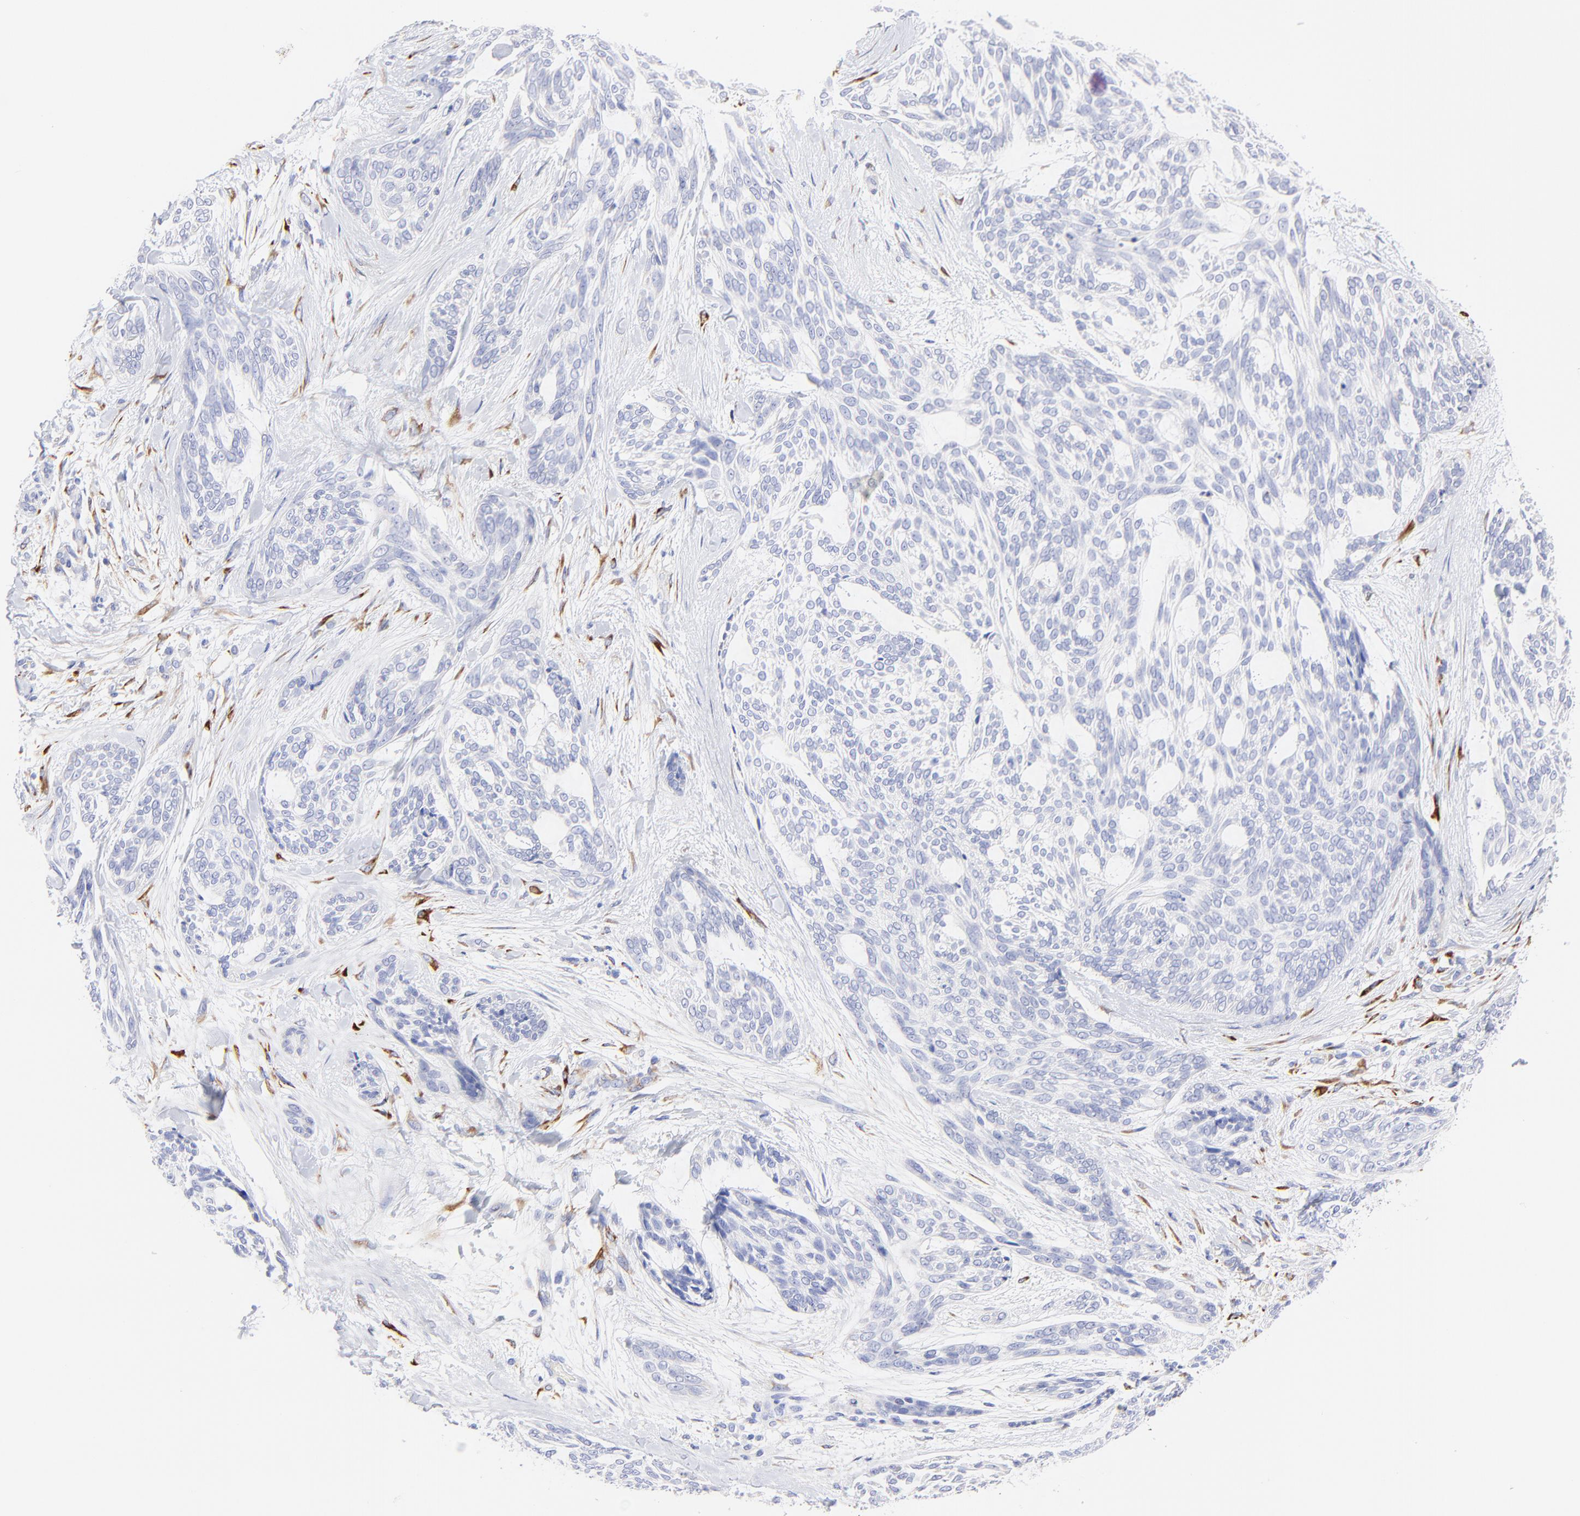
{"staining": {"intensity": "negative", "quantity": "none", "location": "none"}, "tissue": "skin cancer", "cell_type": "Tumor cells", "image_type": "cancer", "snomed": [{"axis": "morphology", "description": "Normal tissue, NOS"}, {"axis": "morphology", "description": "Basal cell carcinoma"}, {"axis": "topography", "description": "Skin"}], "caption": "This photomicrograph is of basal cell carcinoma (skin) stained with IHC to label a protein in brown with the nuclei are counter-stained blue. There is no expression in tumor cells. Nuclei are stained in blue.", "gene": "C1QTNF6", "patient": {"sex": "female", "age": 71}}